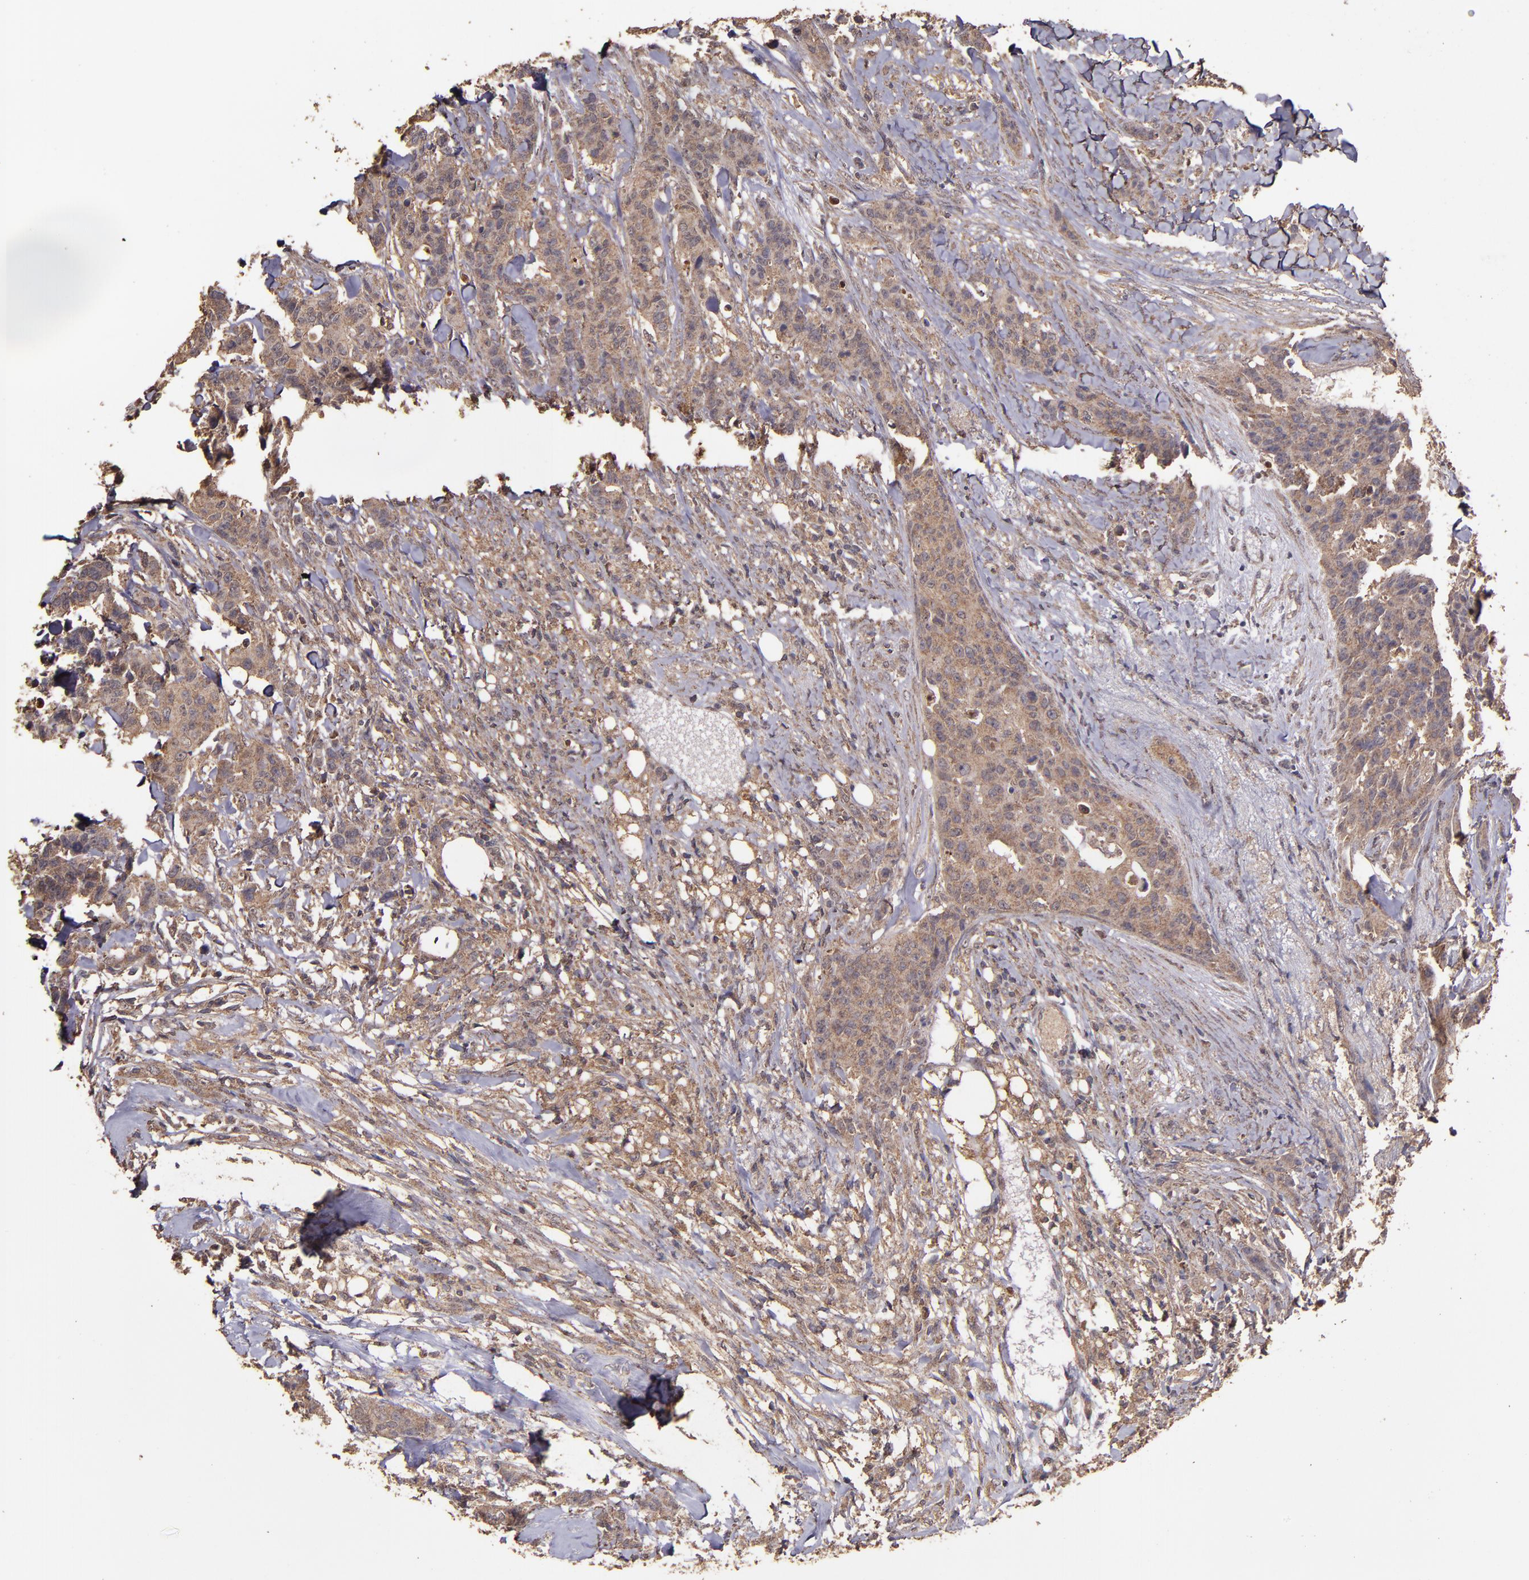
{"staining": {"intensity": "moderate", "quantity": ">75%", "location": "cytoplasmic/membranous"}, "tissue": "breast cancer", "cell_type": "Tumor cells", "image_type": "cancer", "snomed": [{"axis": "morphology", "description": "Duct carcinoma"}, {"axis": "topography", "description": "Breast"}], "caption": "This histopathology image exhibits breast cancer stained with immunohistochemistry to label a protein in brown. The cytoplasmic/membranous of tumor cells show moderate positivity for the protein. Nuclei are counter-stained blue.", "gene": "HECTD1", "patient": {"sex": "female", "age": 40}}